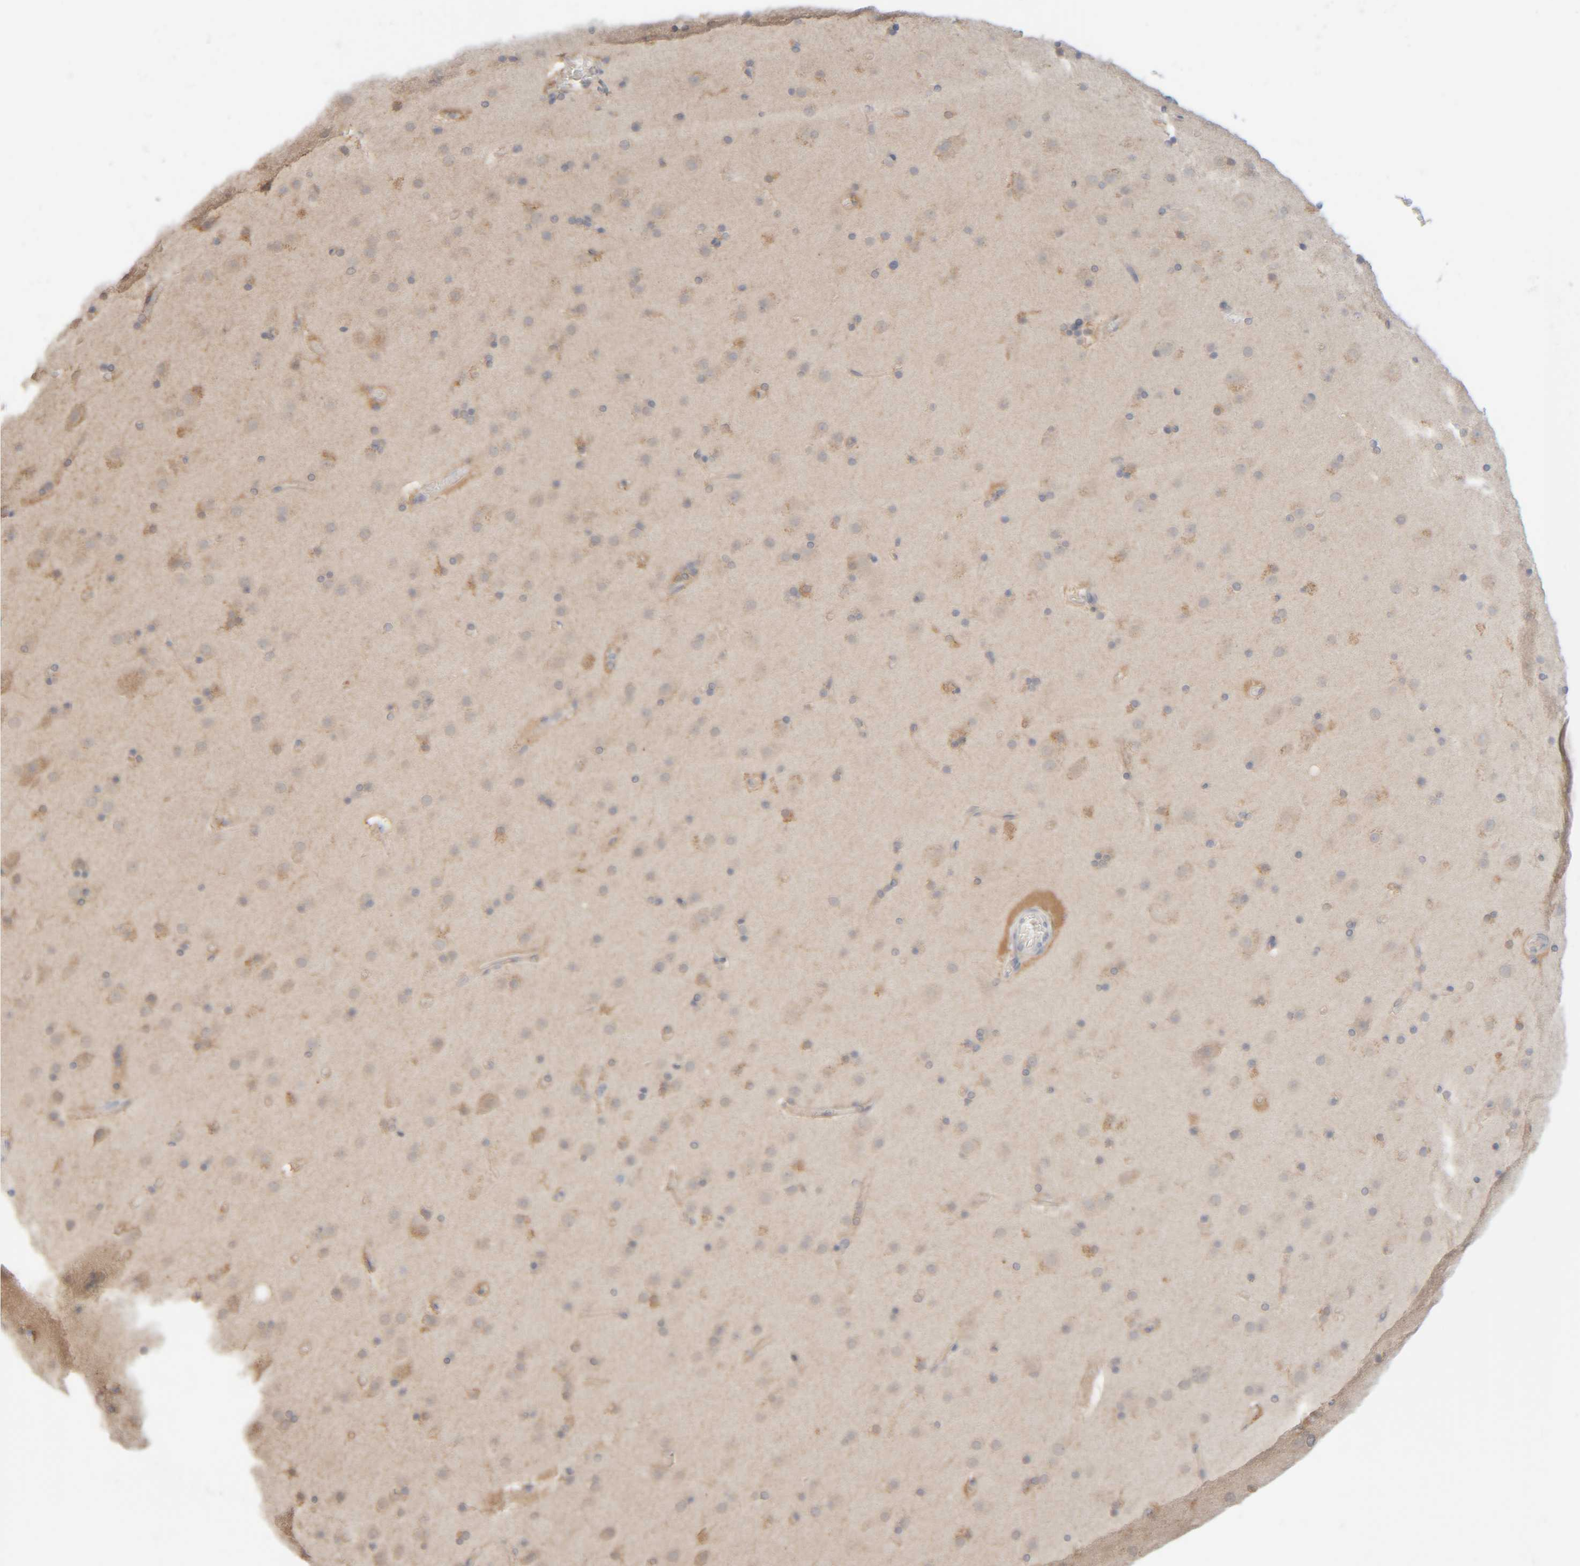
{"staining": {"intensity": "moderate", "quantity": "25%-75%", "location": "cytoplasmic/membranous"}, "tissue": "cerebral cortex", "cell_type": "Endothelial cells", "image_type": "normal", "snomed": [{"axis": "morphology", "description": "Normal tissue, NOS"}, {"axis": "topography", "description": "Cerebral cortex"}], "caption": "A brown stain labels moderate cytoplasmic/membranous expression of a protein in endothelial cells of normal human cerebral cortex. (brown staining indicates protein expression, while blue staining denotes nuclei).", "gene": "RIDA", "patient": {"sex": "male", "age": 57}}